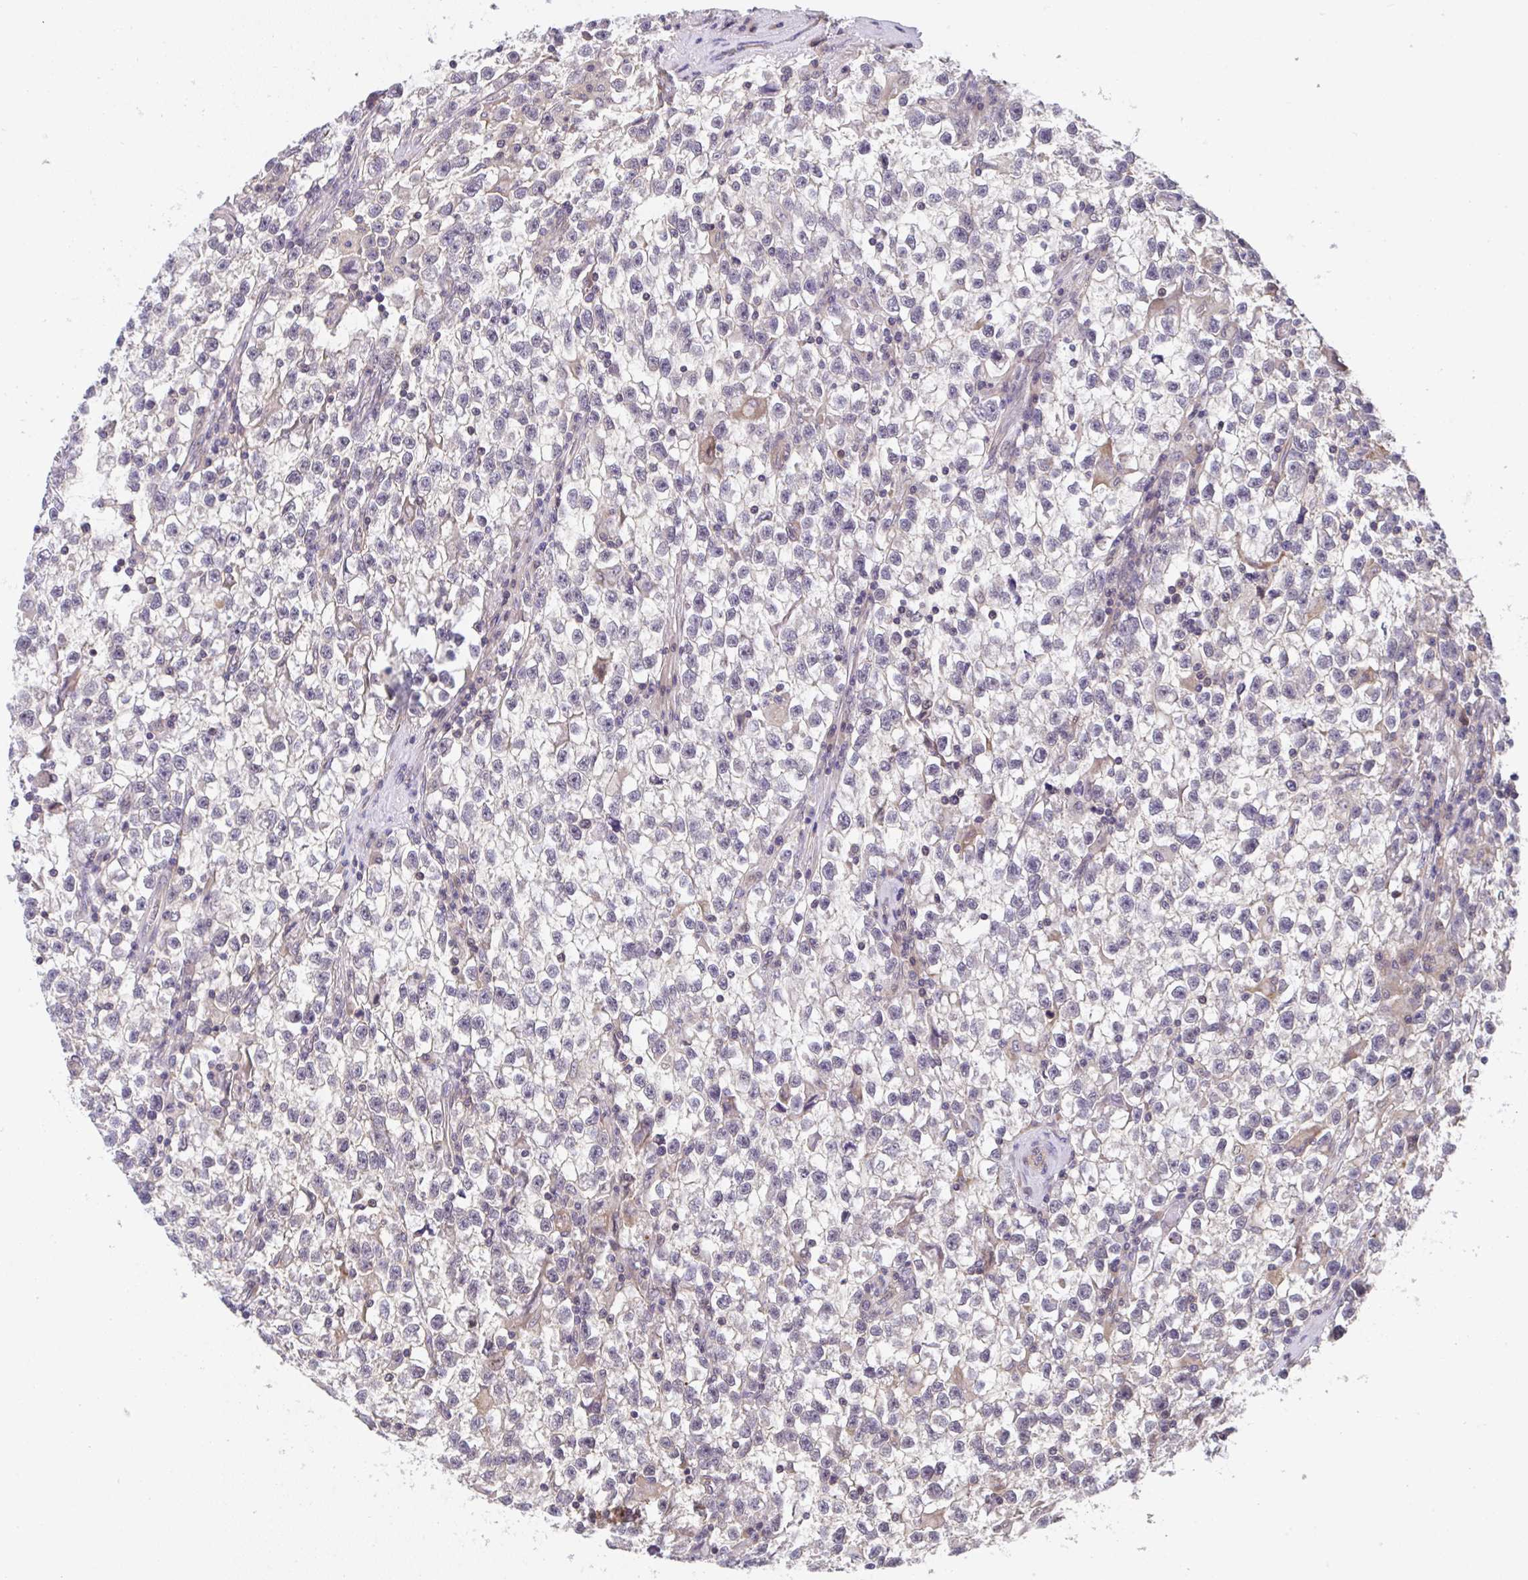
{"staining": {"intensity": "moderate", "quantity": "<25%", "location": "cytoplasmic/membranous"}, "tissue": "testis cancer", "cell_type": "Tumor cells", "image_type": "cancer", "snomed": [{"axis": "morphology", "description": "Seminoma, NOS"}, {"axis": "topography", "description": "Testis"}], "caption": "Immunohistochemistry (IHC) of testis seminoma shows low levels of moderate cytoplasmic/membranous staining in about <25% of tumor cells. (brown staining indicates protein expression, while blue staining denotes nuclei).", "gene": "ZNF696", "patient": {"sex": "male", "age": 31}}